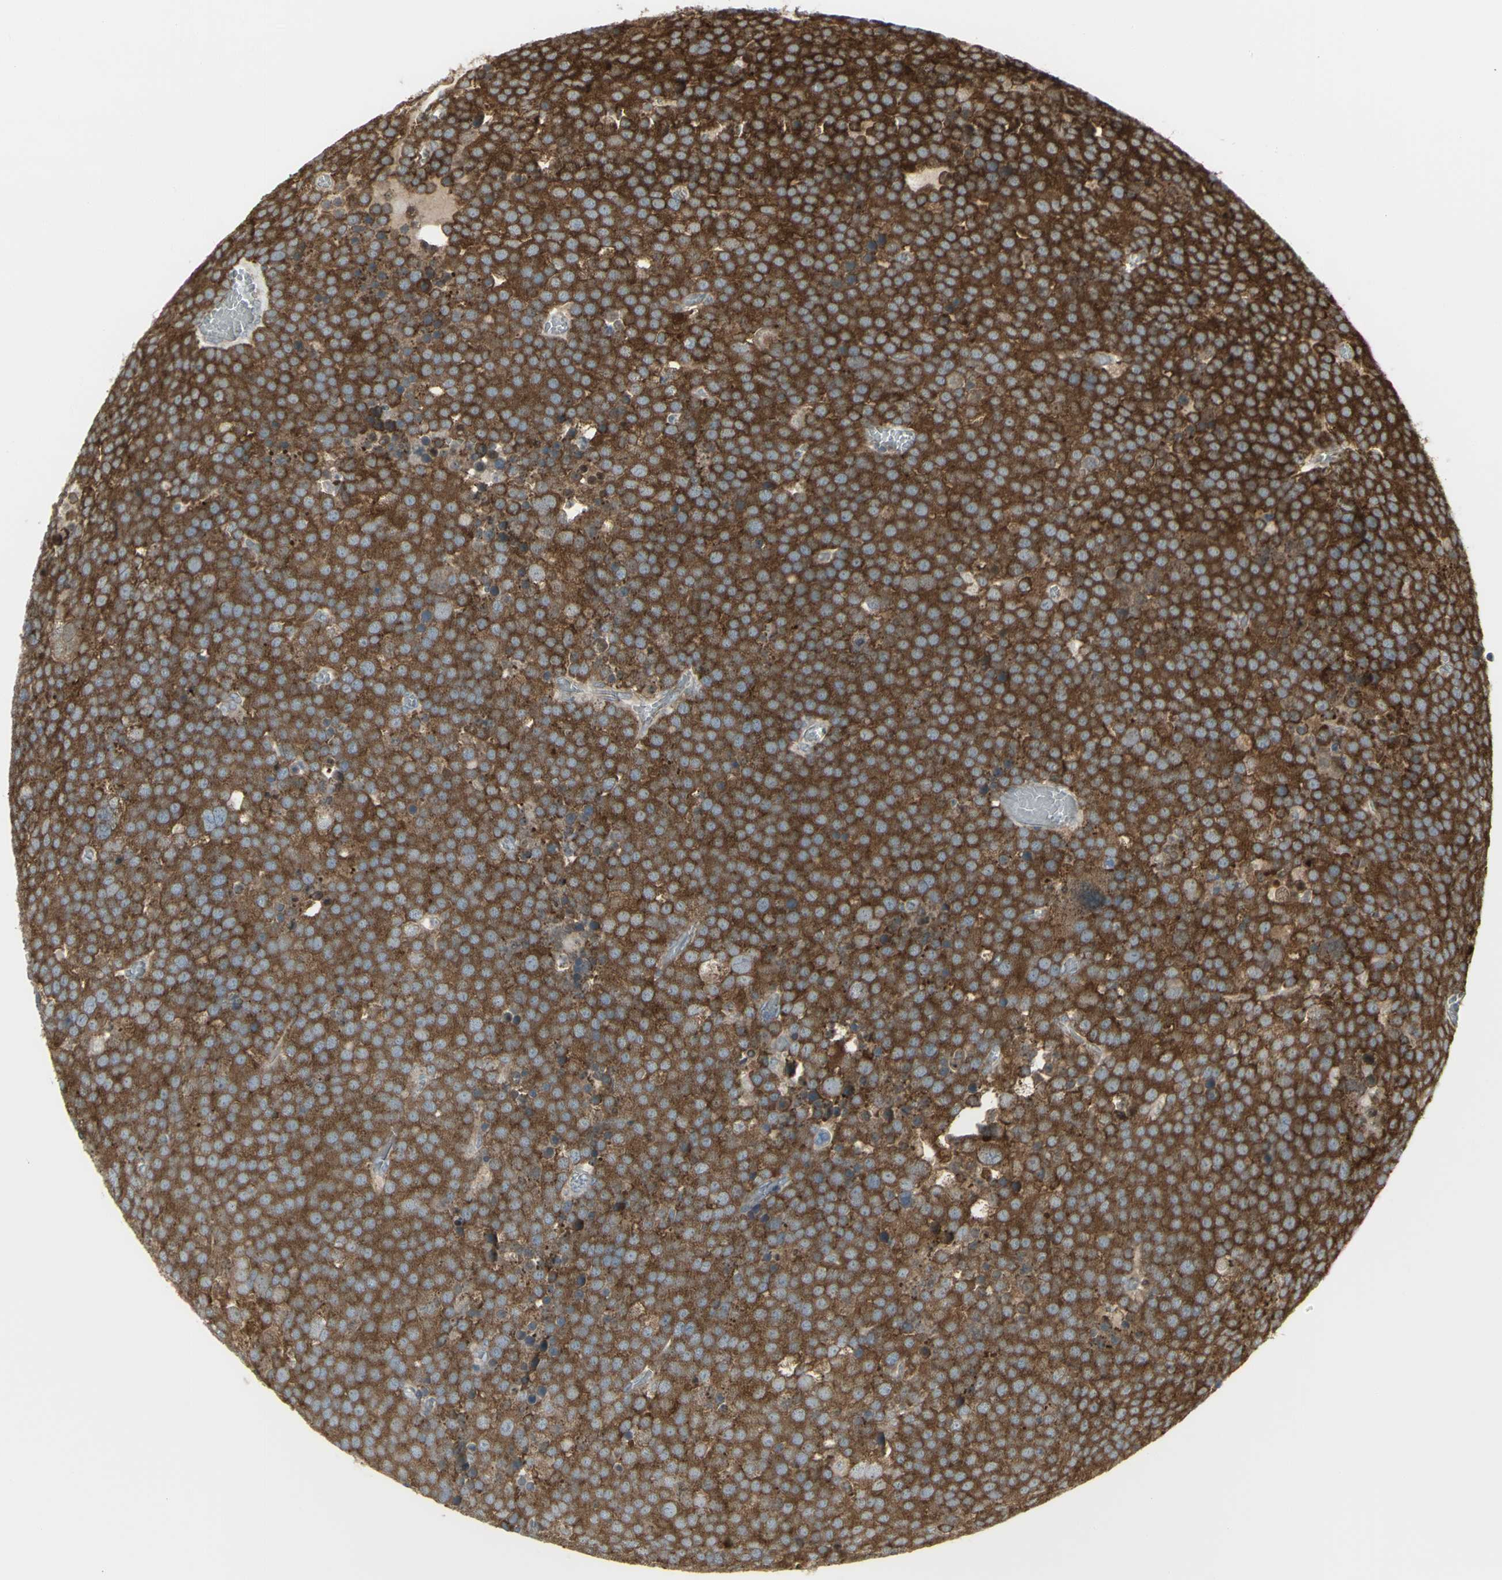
{"staining": {"intensity": "strong", "quantity": ">75%", "location": "cytoplasmic/membranous"}, "tissue": "testis cancer", "cell_type": "Tumor cells", "image_type": "cancer", "snomed": [{"axis": "morphology", "description": "Seminoma, NOS"}, {"axis": "topography", "description": "Testis"}], "caption": "Immunohistochemistry of testis cancer (seminoma) reveals high levels of strong cytoplasmic/membranous positivity in about >75% of tumor cells. (DAB (3,3'-diaminobenzidine) = brown stain, brightfield microscopy at high magnification).", "gene": "FKBP3", "patient": {"sex": "male", "age": 71}}